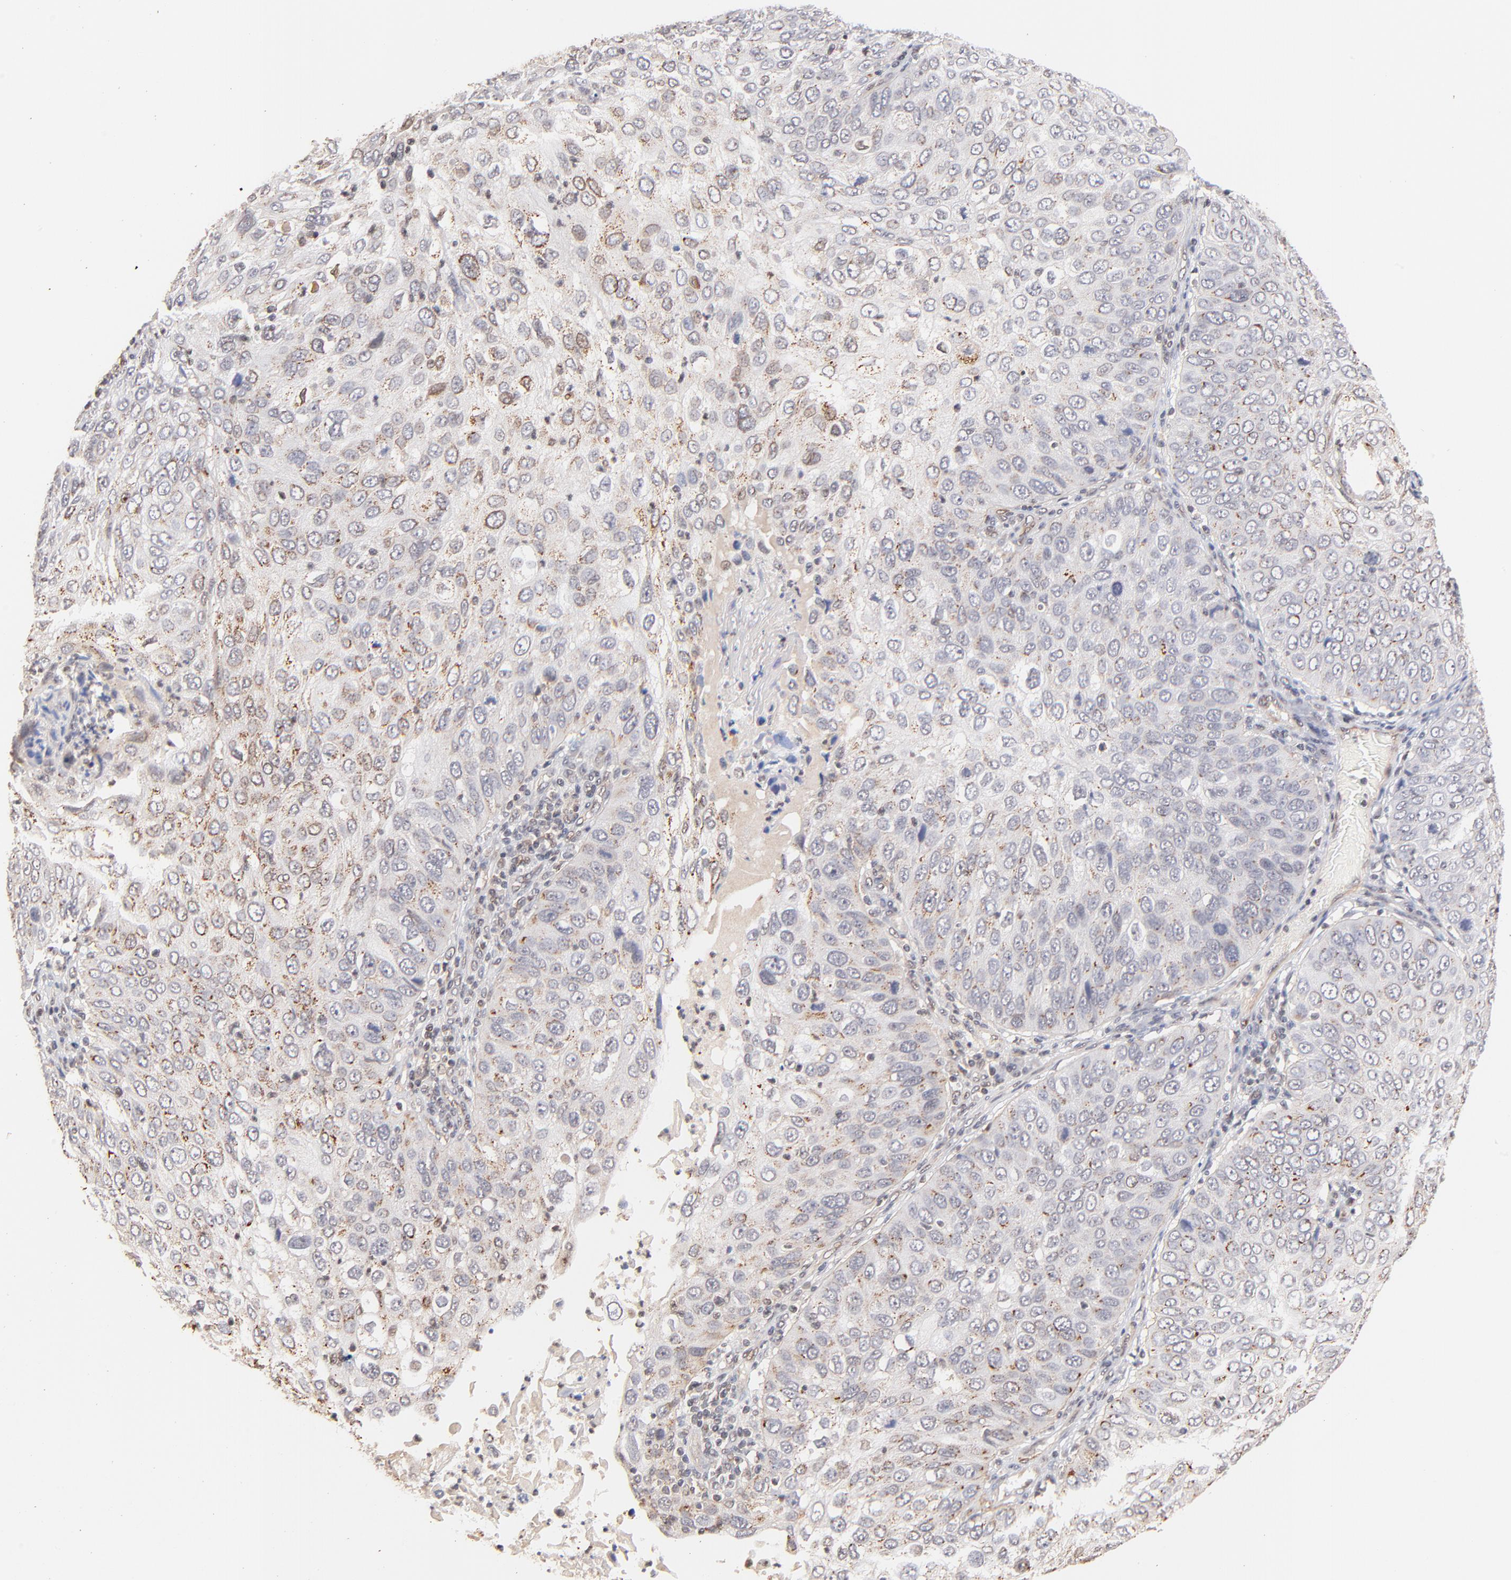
{"staining": {"intensity": "weak", "quantity": "25%-75%", "location": "cytoplasmic/membranous"}, "tissue": "skin cancer", "cell_type": "Tumor cells", "image_type": "cancer", "snomed": [{"axis": "morphology", "description": "Squamous cell carcinoma, NOS"}, {"axis": "topography", "description": "Skin"}], "caption": "This is an image of immunohistochemistry staining of squamous cell carcinoma (skin), which shows weak staining in the cytoplasmic/membranous of tumor cells.", "gene": "ZFP92", "patient": {"sex": "male", "age": 87}}